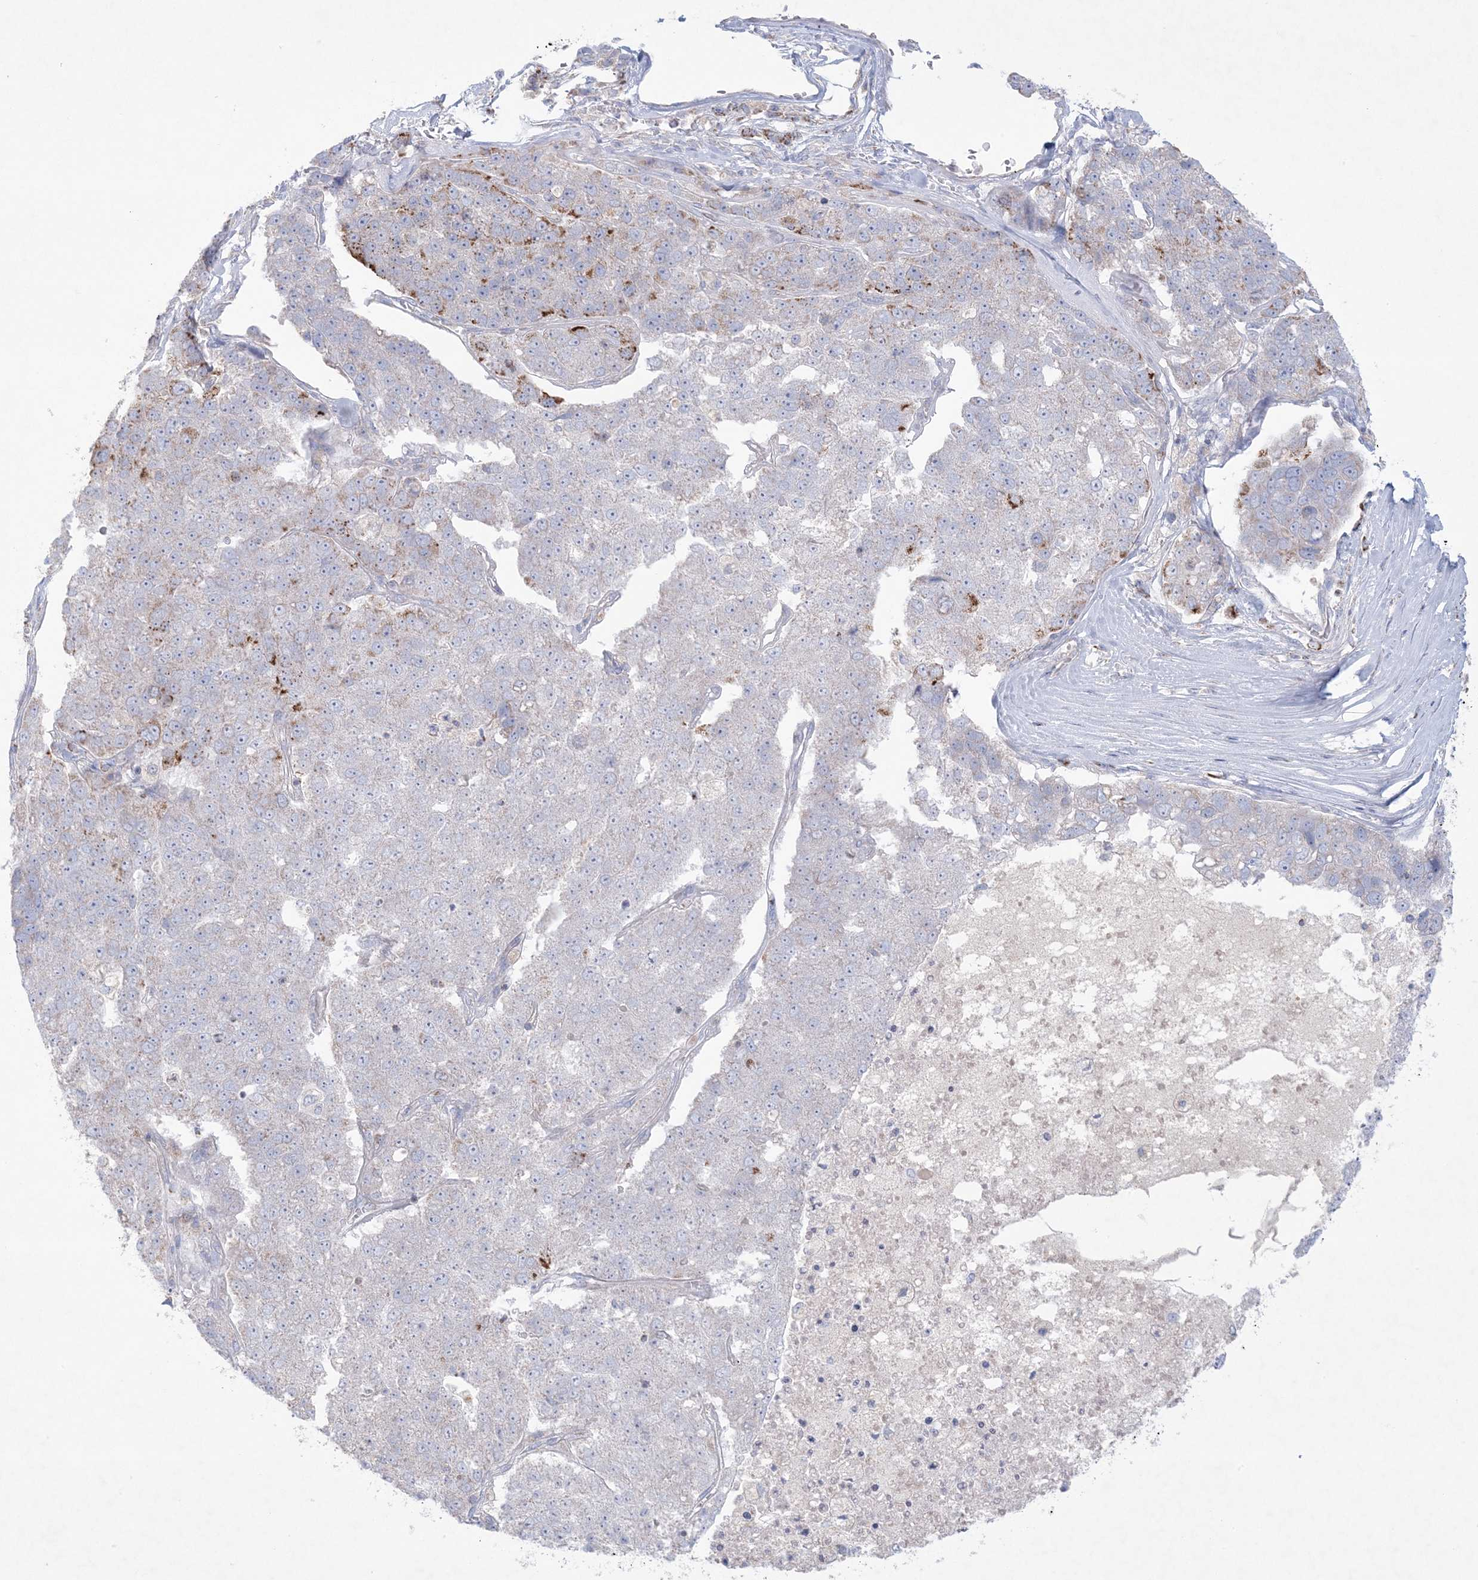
{"staining": {"intensity": "strong", "quantity": "<25%", "location": "cytoplasmic/membranous"}, "tissue": "pancreatic cancer", "cell_type": "Tumor cells", "image_type": "cancer", "snomed": [{"axis": "morphology", "description": "Adenocarcinoma, NOS"}, {"axis": "topography", "description": "Pancreas"}], "caption": "An immunohistochemistry histopathology image of tumor tissue is shown. Protein staining in brown highlights strong cytoplasmic/membranous positivity in pancreatic cancer (adenocarcinoma) within tumor cells. (DAB (3,3'-diaminobenzidine) = brown stain, brightfield microscopy at high magnification).", "gene": "KCTD6", "patient": {"sex": "female", "age": 61}}